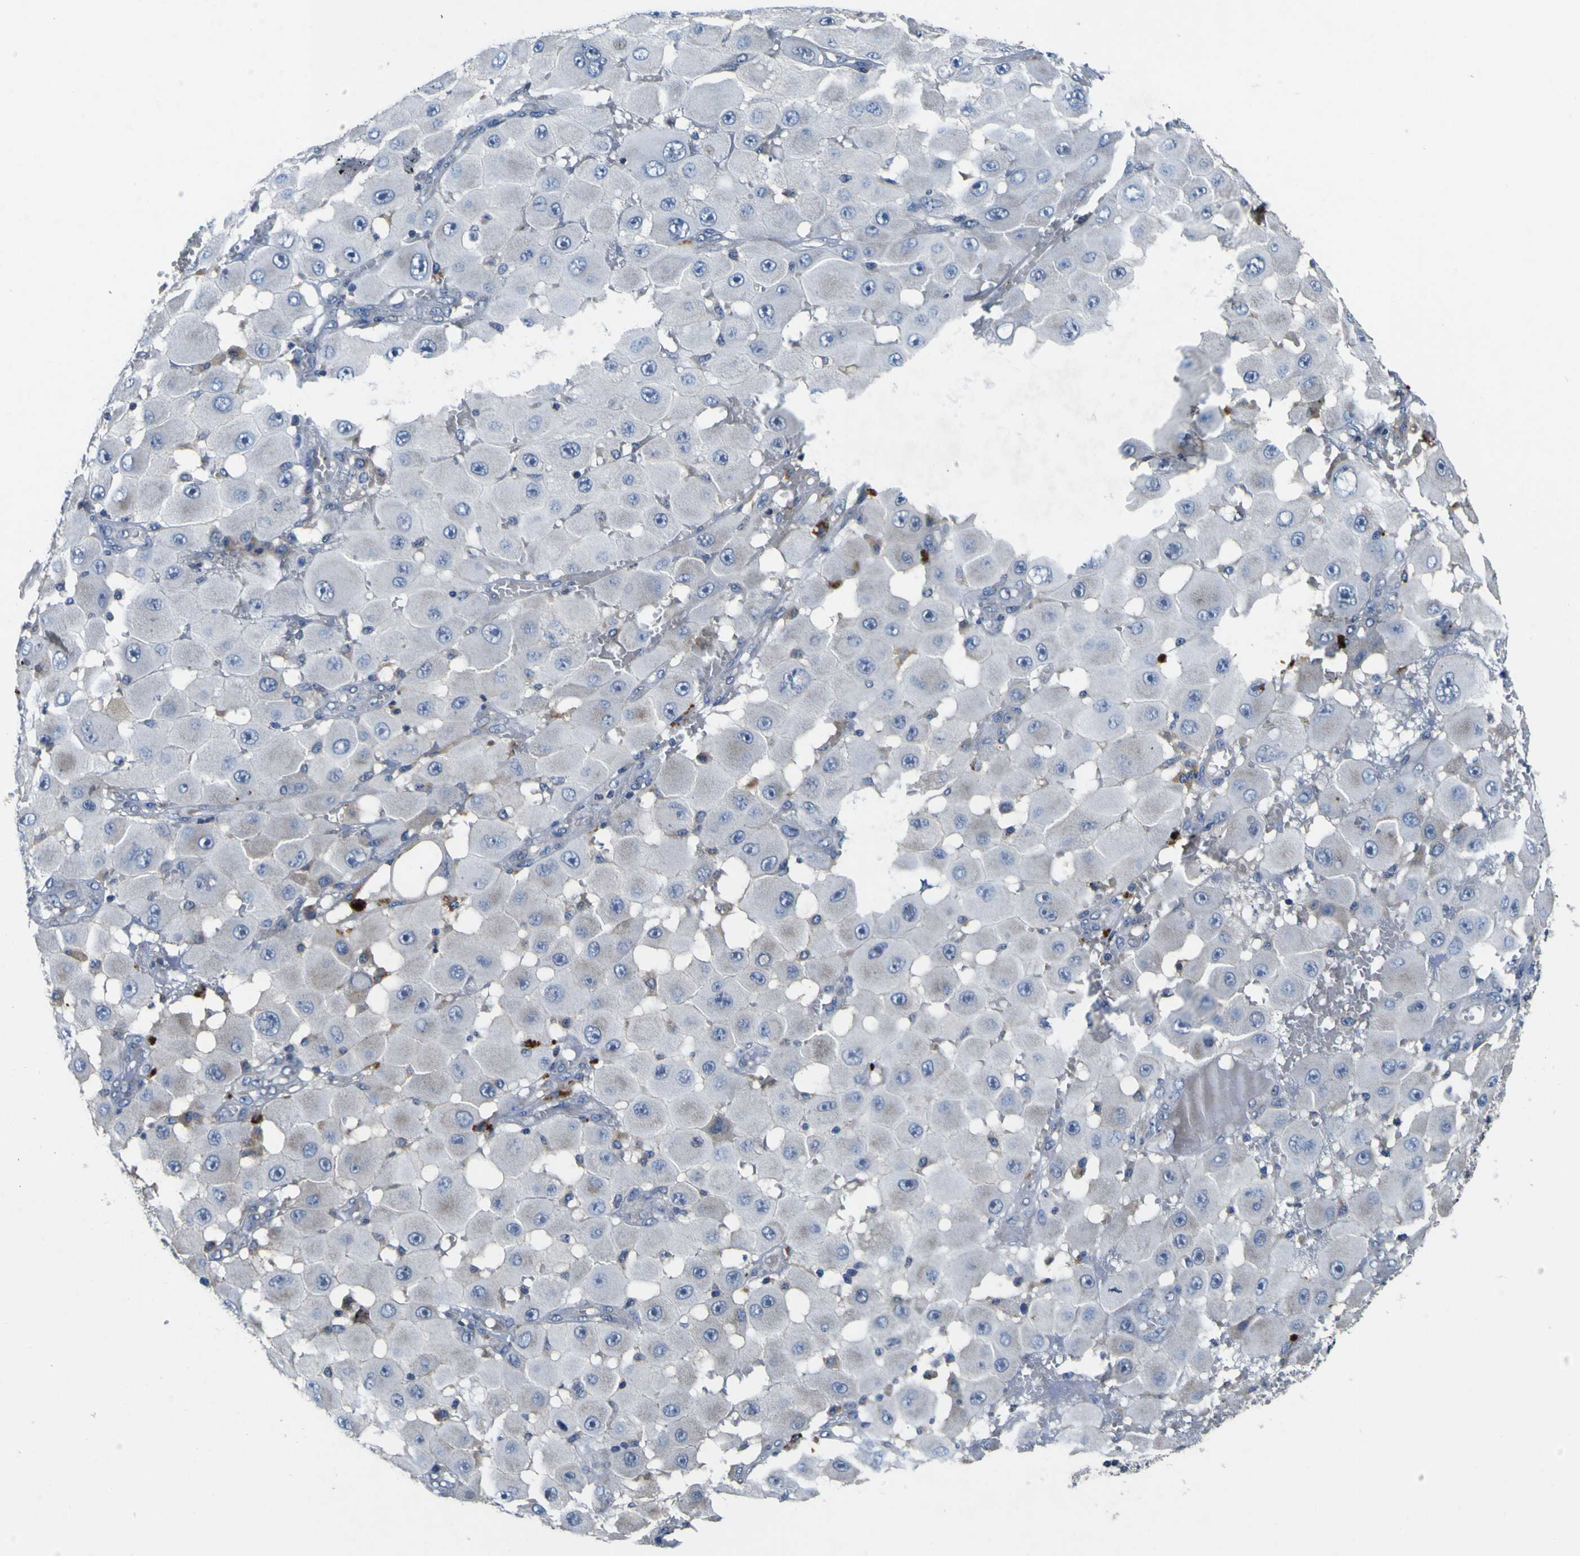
{"staining": {"intensity": "negative", "quantity": "none", "location": "none"}, "tissue": "melanoma", "cell_type": "Tumor cells", "image_type": "cancer", "snomed": [{"axis": "morphology", "description": "Malignant melanoma, NOS"}, {"axis": "topography", "description": "Skin"}], "caption": "Tumor cells are negative for brown protein staining in malignant melanoma. Nuclei are stained in blue.", "gene": "EPHB4", "patient": {"sex": "female", "age": 81}}